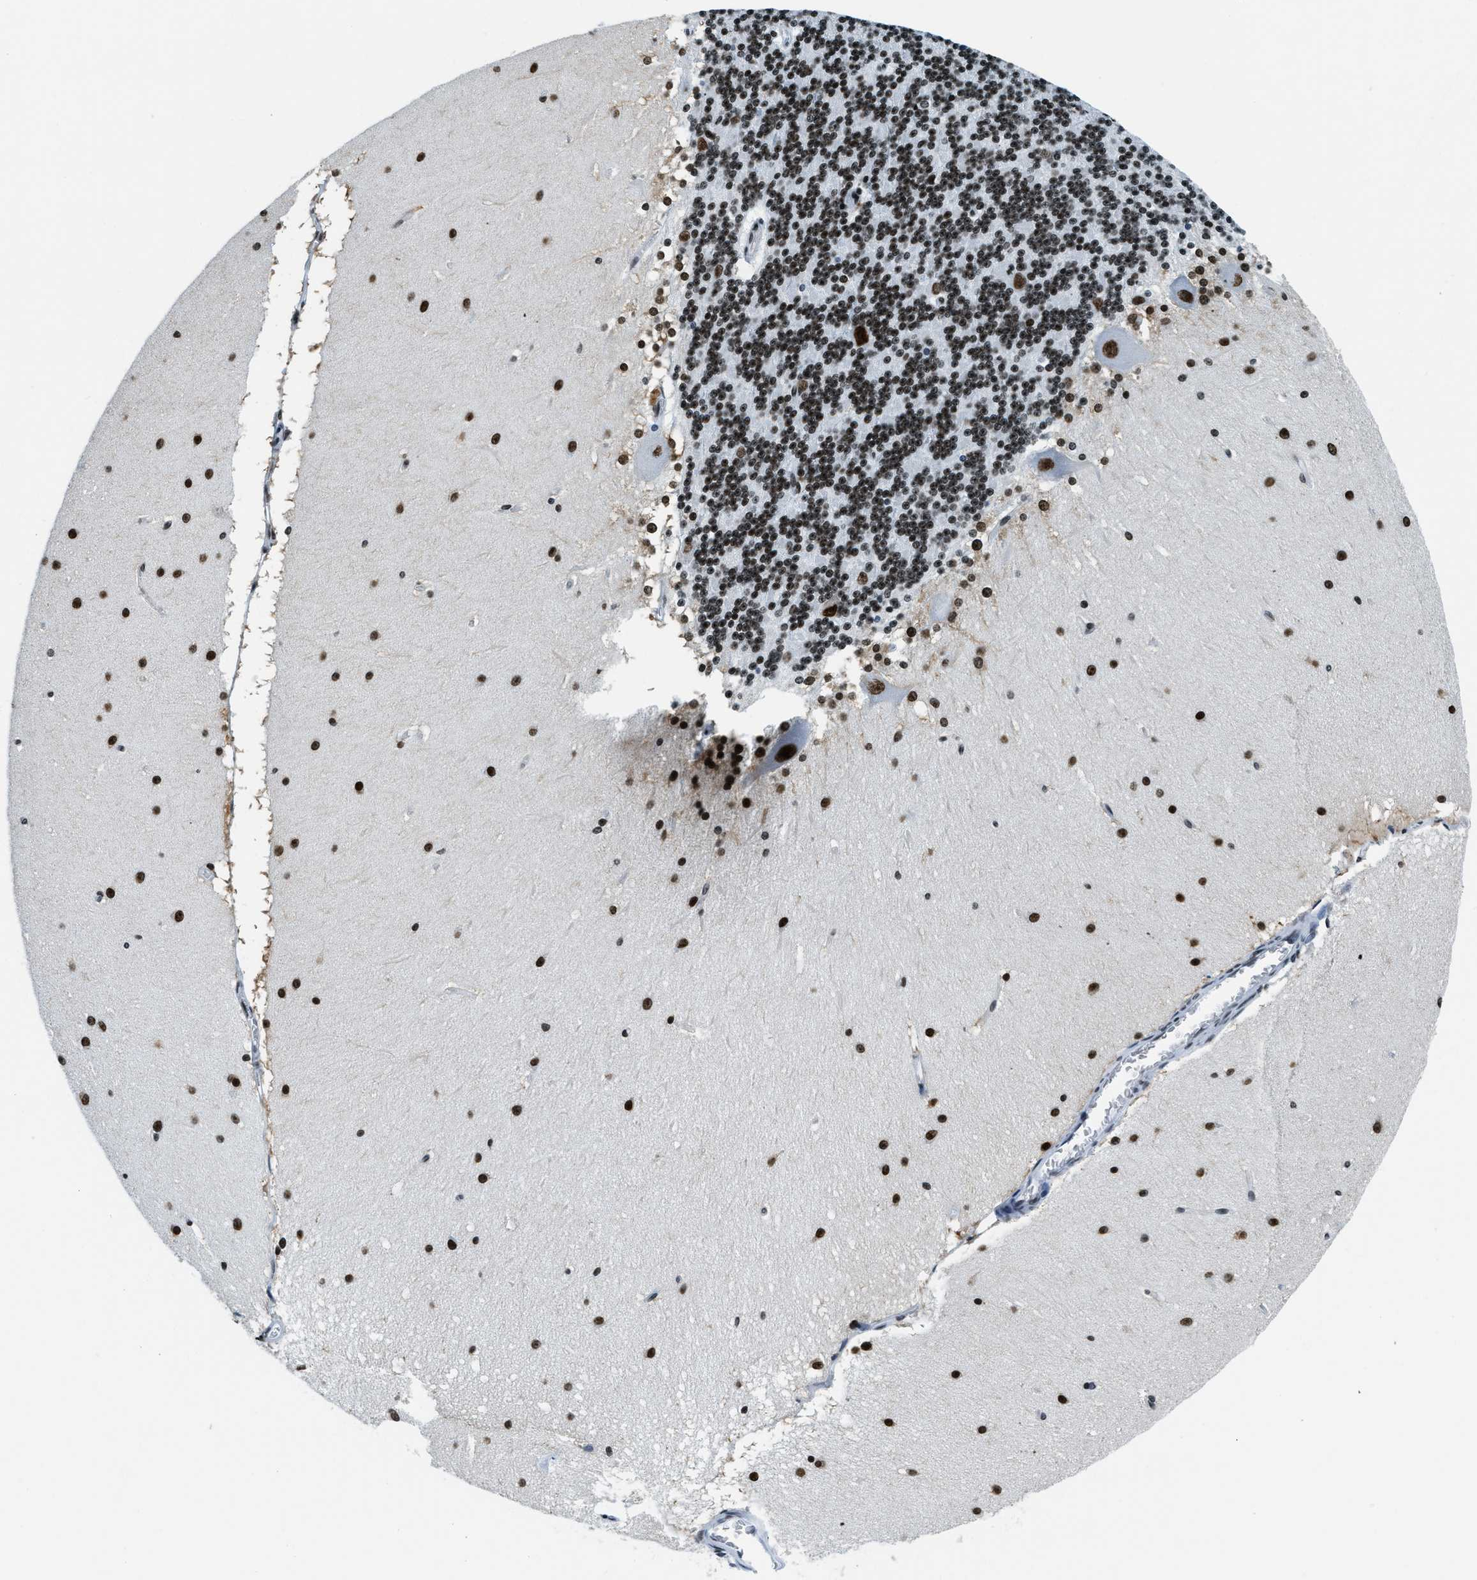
{"staining": {"intensity": "strong", "quantity": ">75%", "location": "nuclear"}, "tissue": "cerebellum", "cell_type": "Cells in granular layer", "image_type": "normal", "snomed": [{"axis": "morphology", "description": "Normal tissue, NOS"}, {"axis": "topography", "description": "Cerebellum"}], "caption": "The image shows staining of normal cerebellum, revealing strong nuclear protein expression (brown color) within cells in granular layer. (DAB (3,3'-diaminobenzidine) IHC, brown staining for protein, blue staining for nuclei).", "gene": "TOP1", "patient": {"sex": "female", "age": 19}}